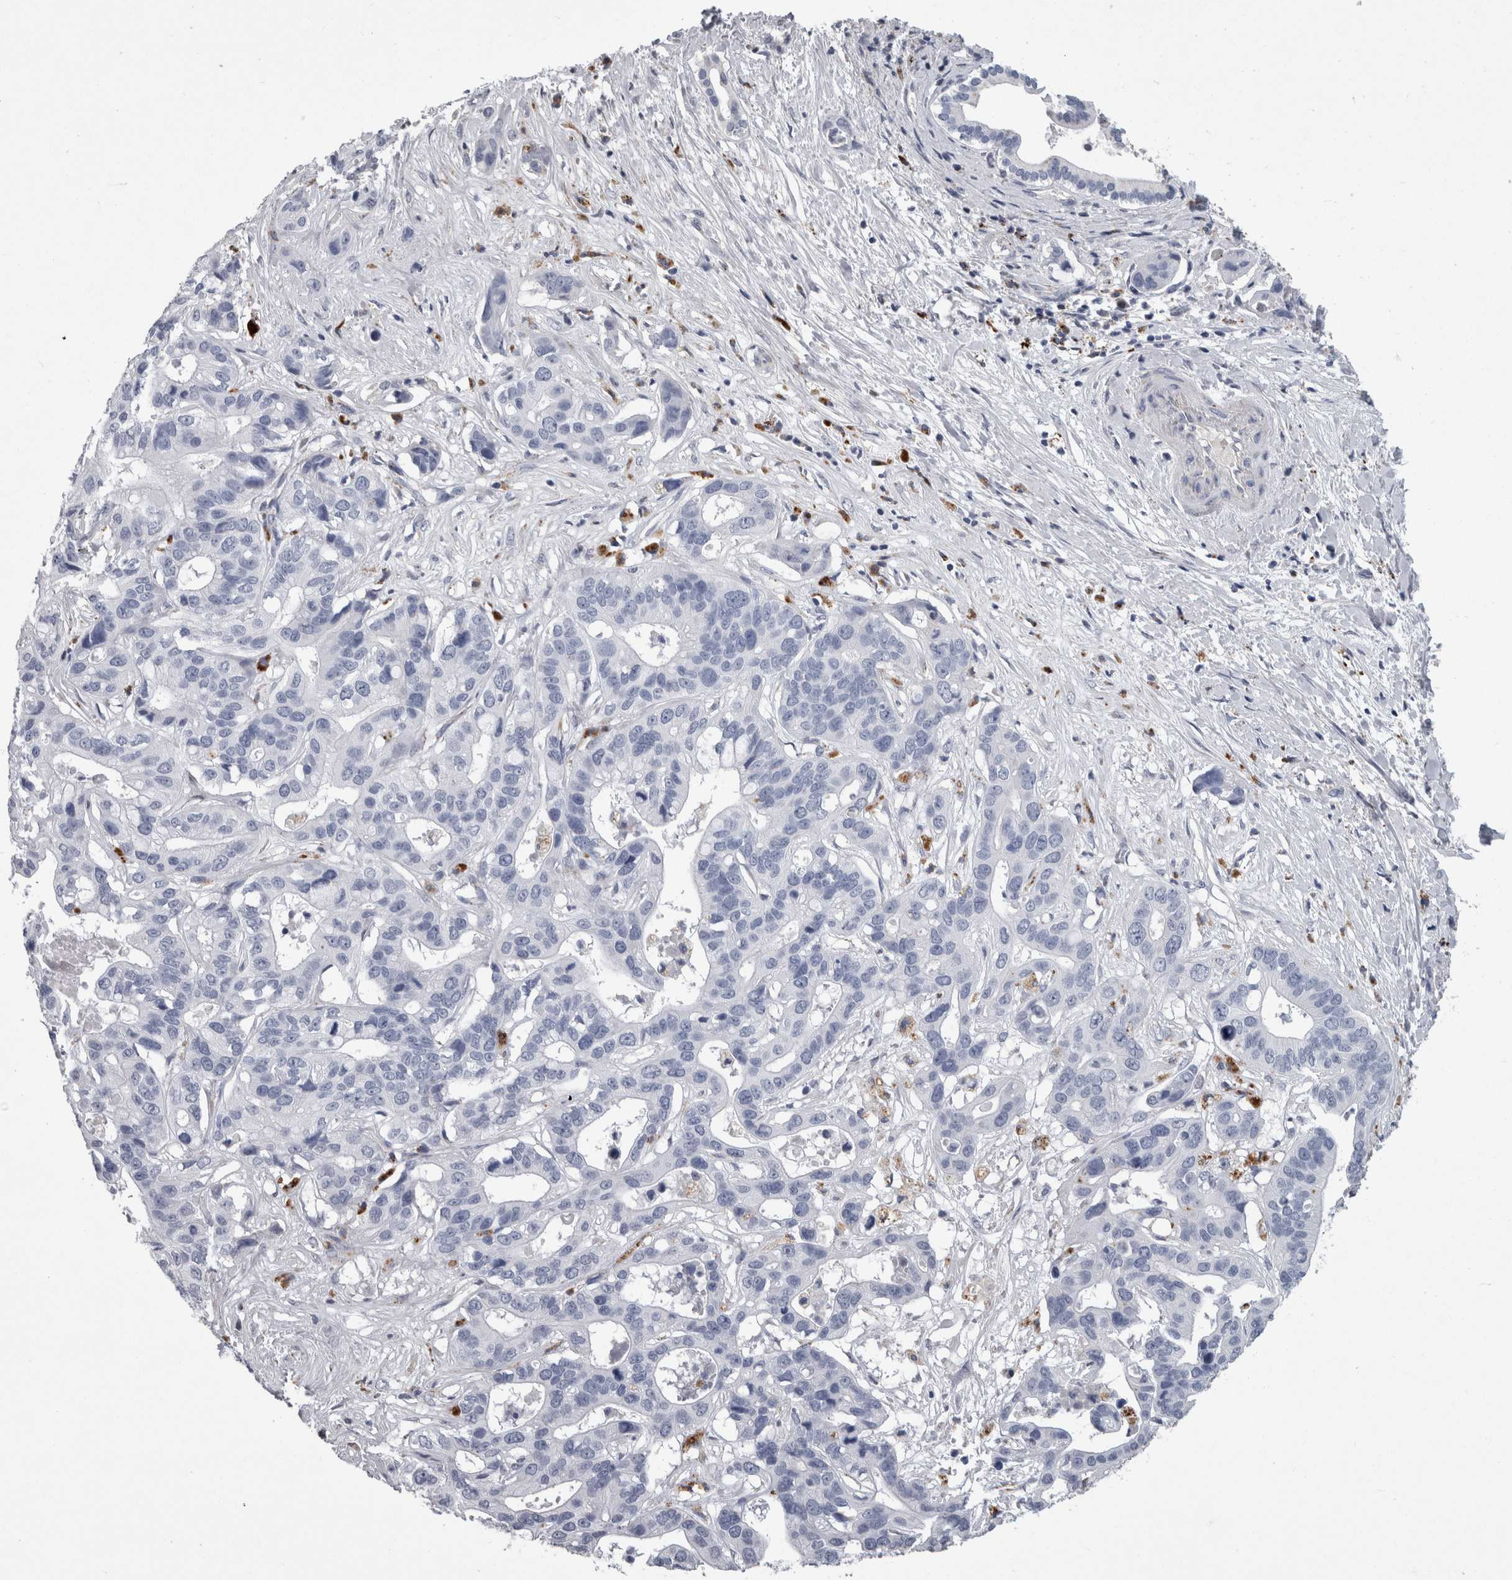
{"staining": {"intensity": "negative", "quantity": "none", "location": "none"}, "tissue": "liver cancer", "cell_type": "Tumor cells", "image_type": "cancer", "snomed": [{"axis": "morphology", "description": "Cholangiocarcinoma"}, {"axis": "topography", "description": "Liver"}], "caption": "This histopathology image is of liver cancer (cholangiocarcinoma) stained with immunohistochemistry to label a protein in brown with the nuclei are counter-stained blue. There is no staining in tumor cells.", "gene": "DPP7", "patient": {"sex": "female", "age": 65}}